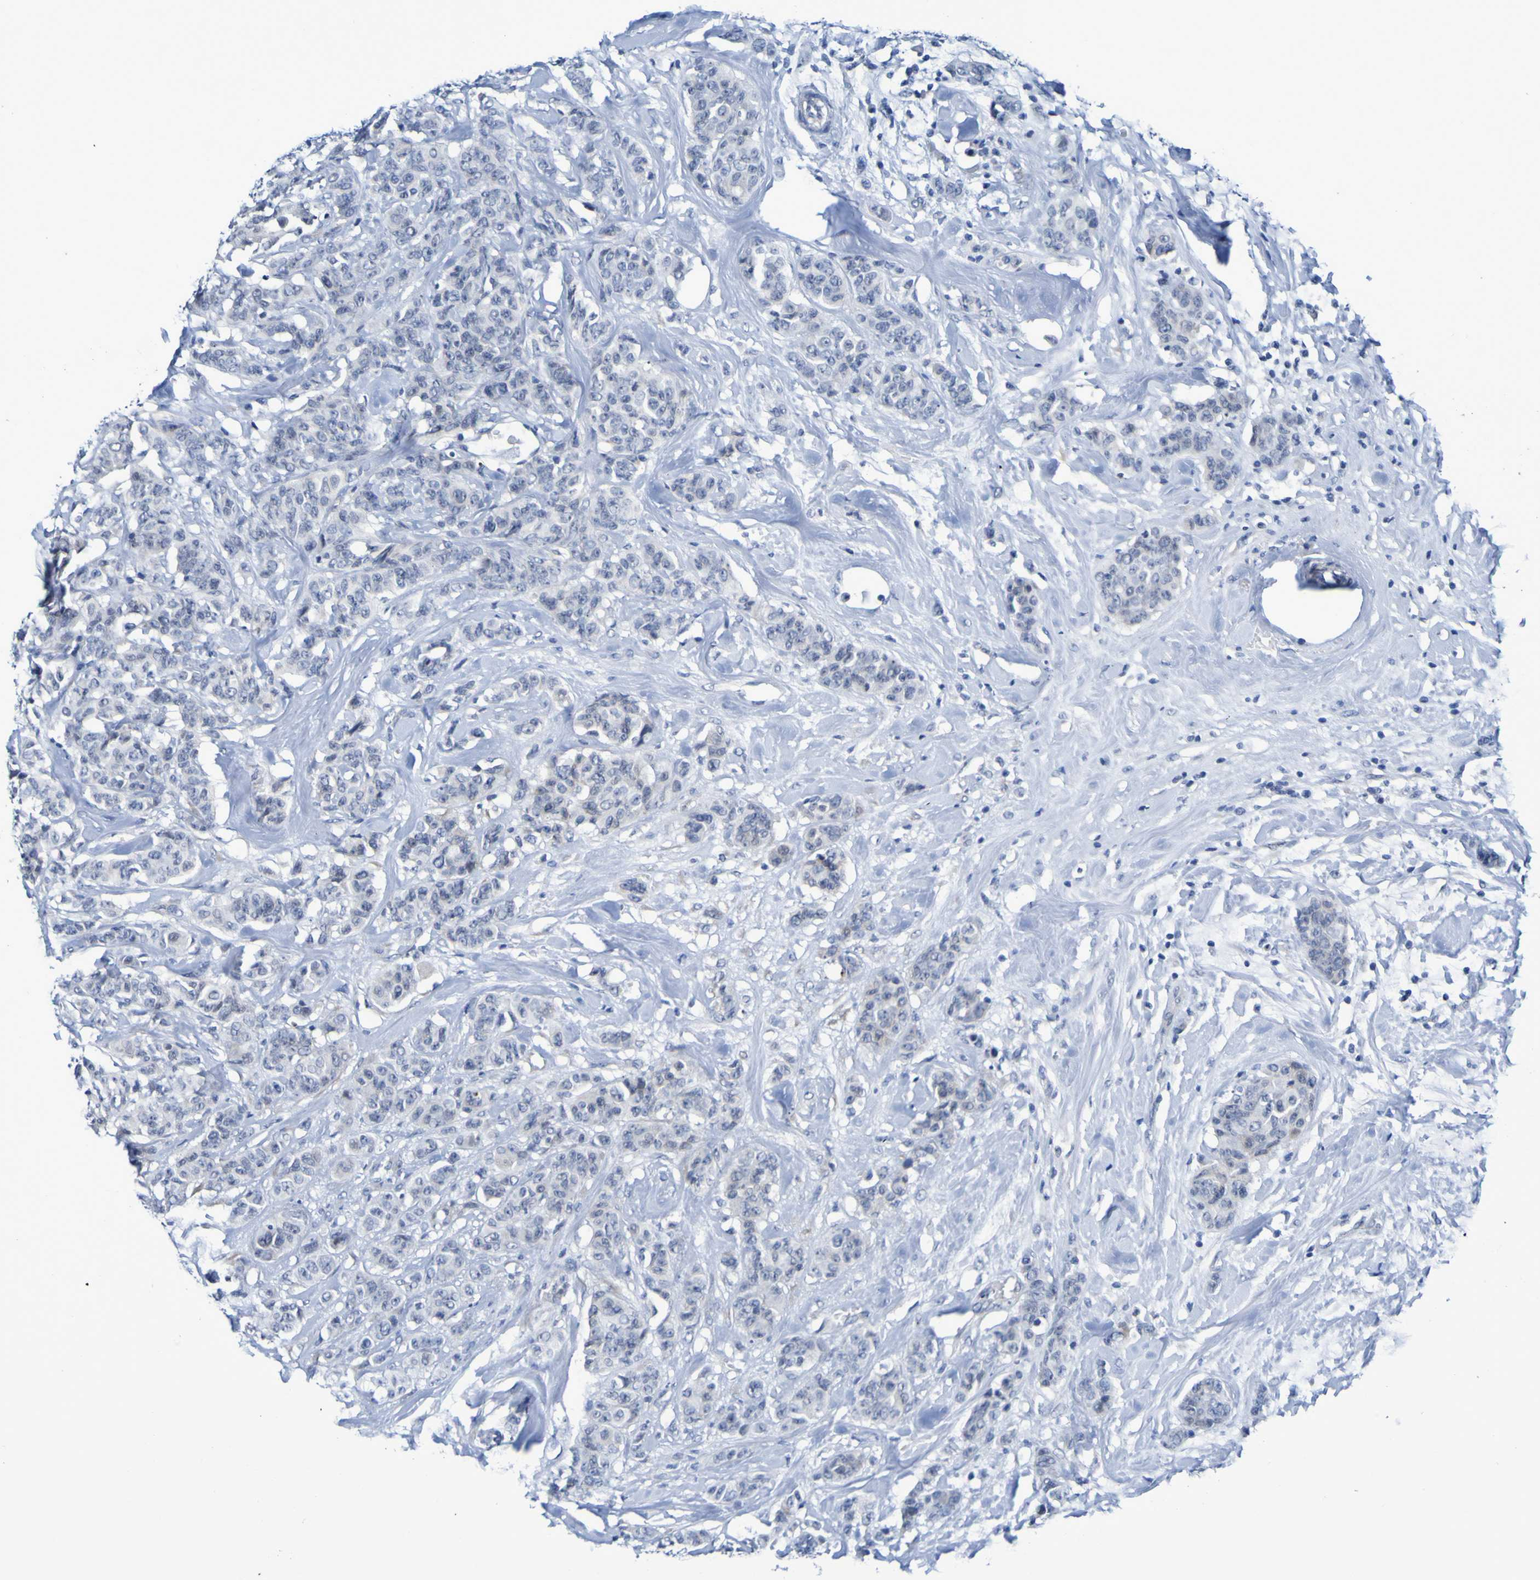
{"staining": {"intensity": "moderate", "quantity": "<25%", "location": "cytoplasmic/membranous"}, "tissue": "breast cancer", "cell_type": "Tumor cells", "image_type": "cancer", "snomed": [{"axis": "morphology", "description": "Normal tissue, NOS"}, {"axis": "morphology", "description": "Duct carcinoma"}, {"axis": "topography", "description": "Breast"}], "caption": "Immunohistochemical staining of human breast invasive ductal carcinoma reveals moderate cytoplasmic/membranous protein expression in about <25% of tumor cells. (DAB (3,3'-diaminobenzidine) IHC with brightfield microscopy, high magnification).", "gene": "VMA21", "patient": {"sex": "female", "age": 40}}